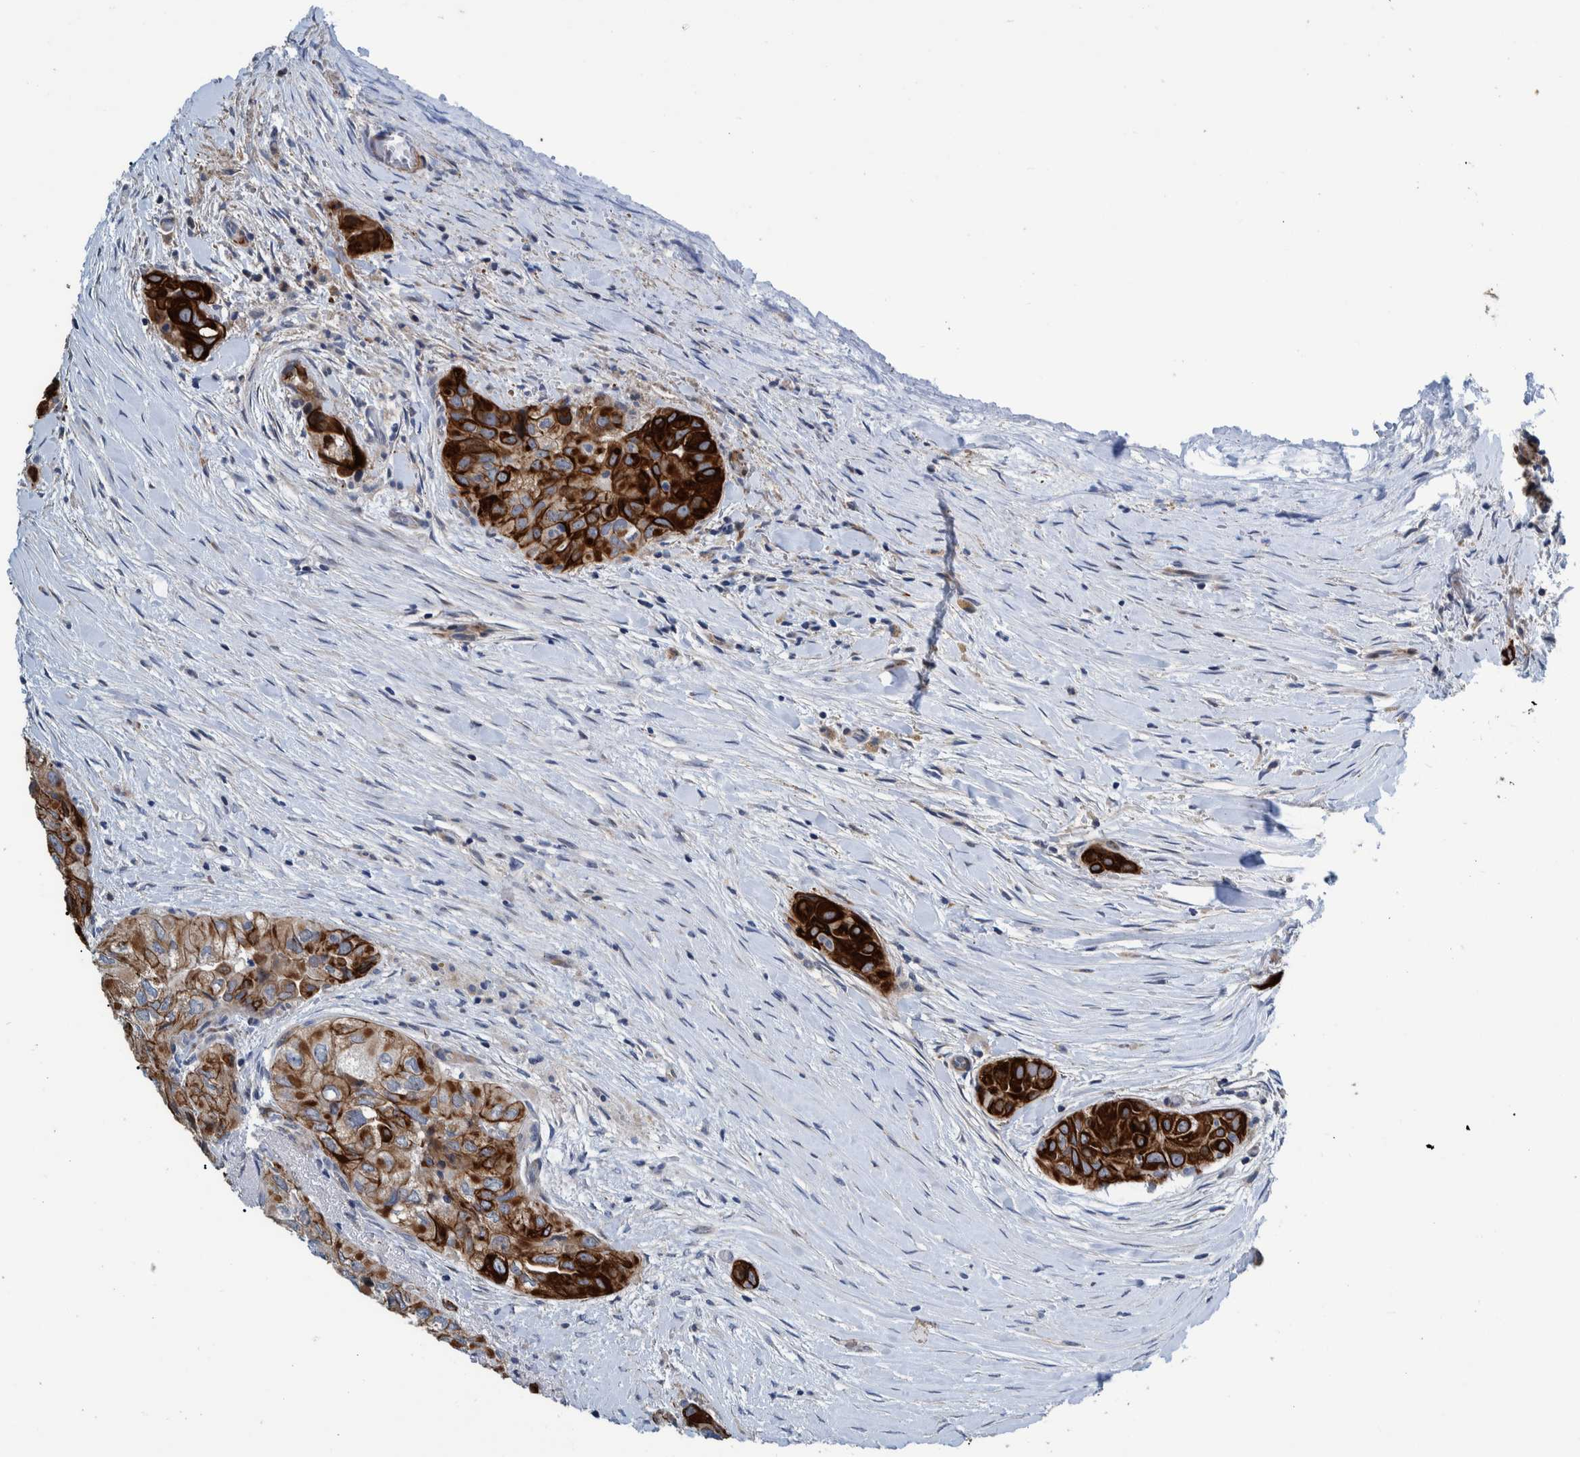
{"staining": {"intensity": "strong", "quantity": "25%-75%", "location": "cytoplasmic/membranous"}, "tissue": "thyroid cancer", "cell_type": "Tumor cells", "image_type": "cancer", "snomed": [{"axis": "morphology", "description": "Papillary adenocarcinoma, NOS"}, {"axis": "topography", "description": "Thyroid gland"}], "caption": "Protein expression analysis of thyroid papillary adenocarcinoma demonstrates strong cytoplasmic/membranous positivity in about 25%-75% of tumor cells.", "gene": "MKS1", "patient": {"sex": "female", "age": 59}}